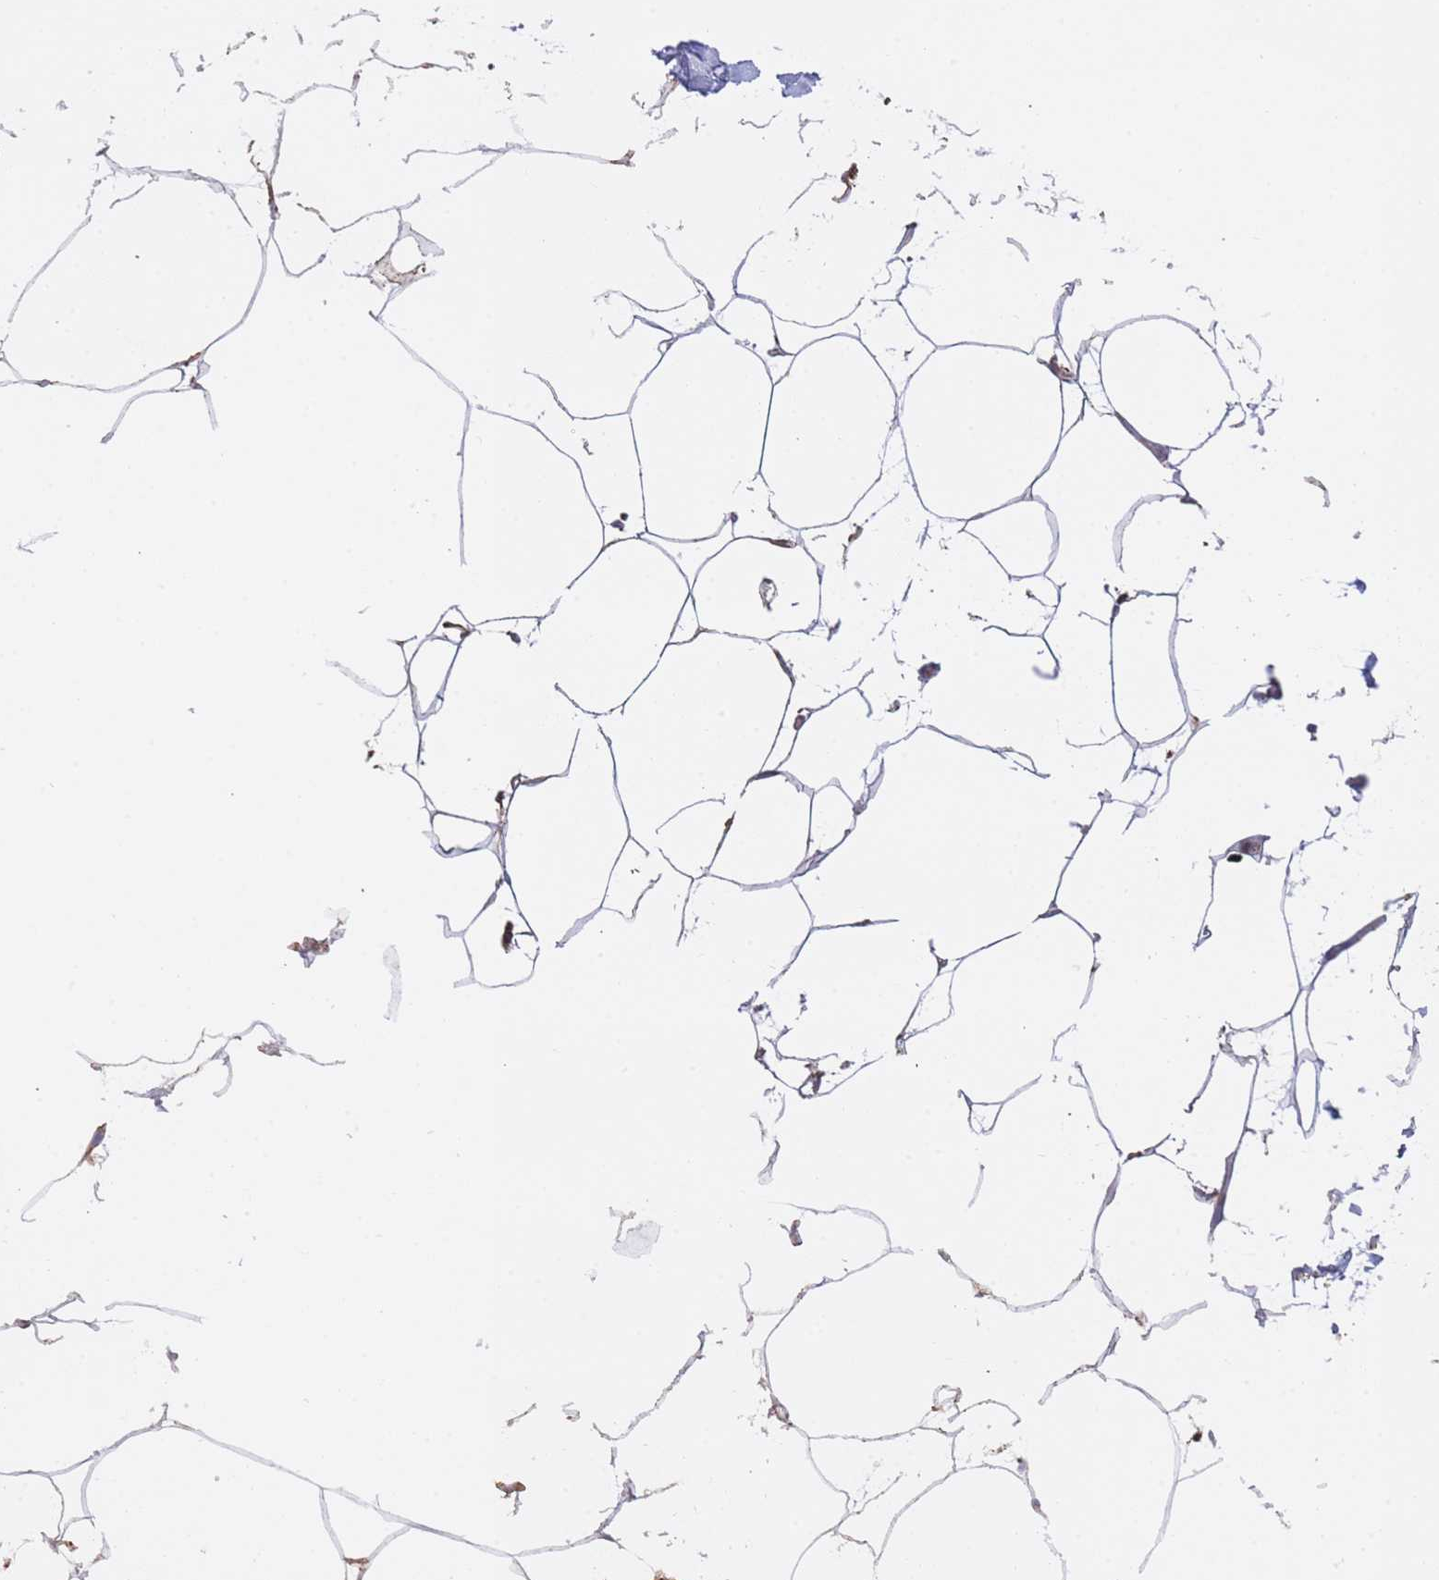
{"staining": {"intensity": "weak", "quantity": "25%-75%", "location": "cytoplasmic/membranous"}, "tissue": "adipose tissue", "cell_type": "Adipocytes", "image_type": "normal", "snomed": [{"axis": "morphology", "description": "Normal tissue, NOS"}, {"axis": "topography", "description": "Adipose tissue"}], "caption": "Protein staining displays weak cytoplasmic/membranous staining in about 25%-75% of adipocytes in benign adipose tissue.", "gene": "MRPL17", "patient": {"sex": "female", "age": 37}}